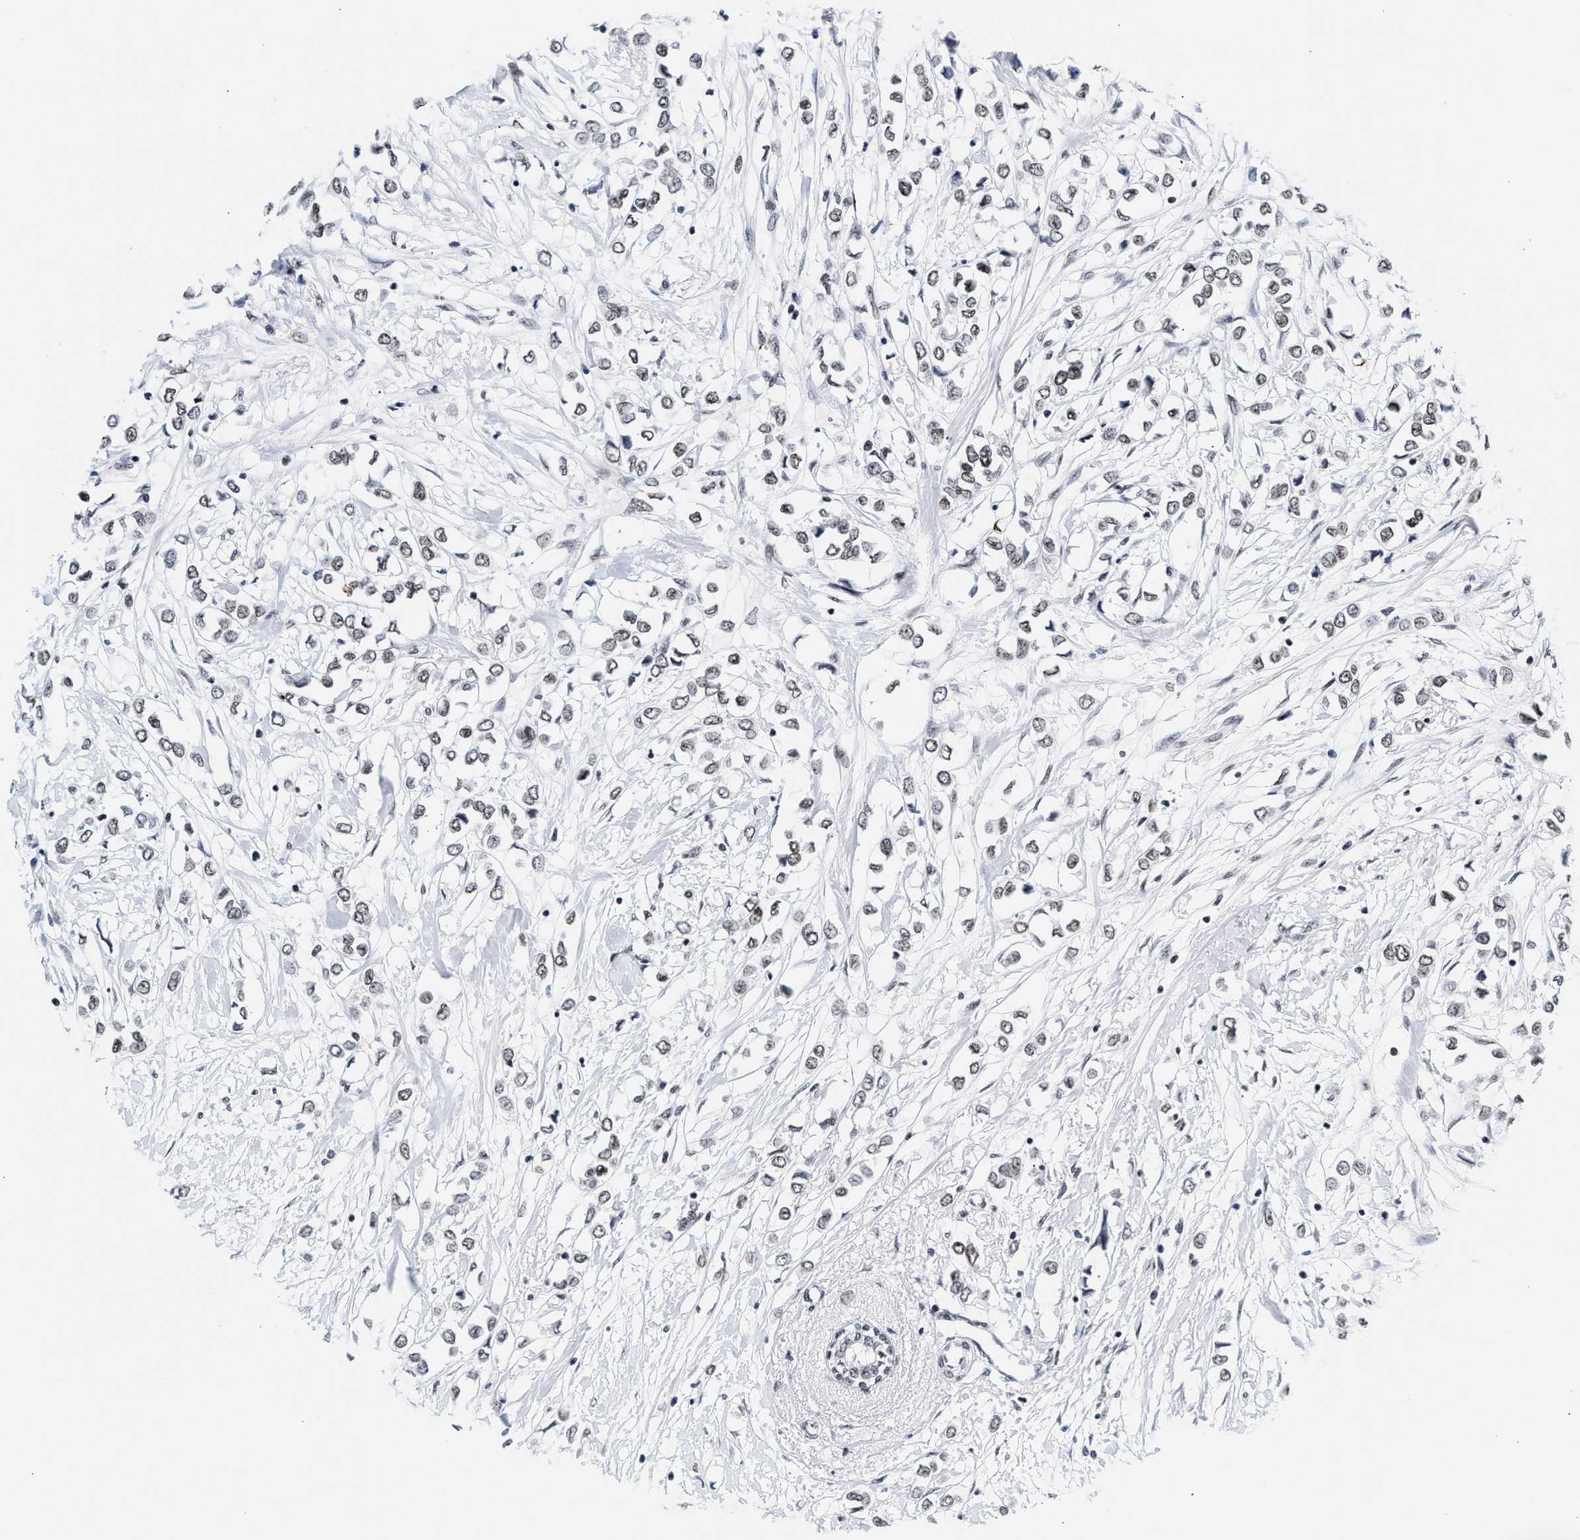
{"staining": {"intensity": "weak", "quantity": "<25%", "location": "nuclear"}, "tissue": "breast cancer", "cell_type": "Tumor cells", "image_type": "cancer", "snomed": [{"axis": "morphology", "description": "Lobular carcinoma"}, {"axis": "topography", "description": "Breast"}], "caption": "Protein analysis of breast cancer (lobular carcinoma) shows no significant staining in tumor cells. Nuclei are stained in blue.", "gene": "RAD21", "patient": {"sex": "female", "age": 51}}